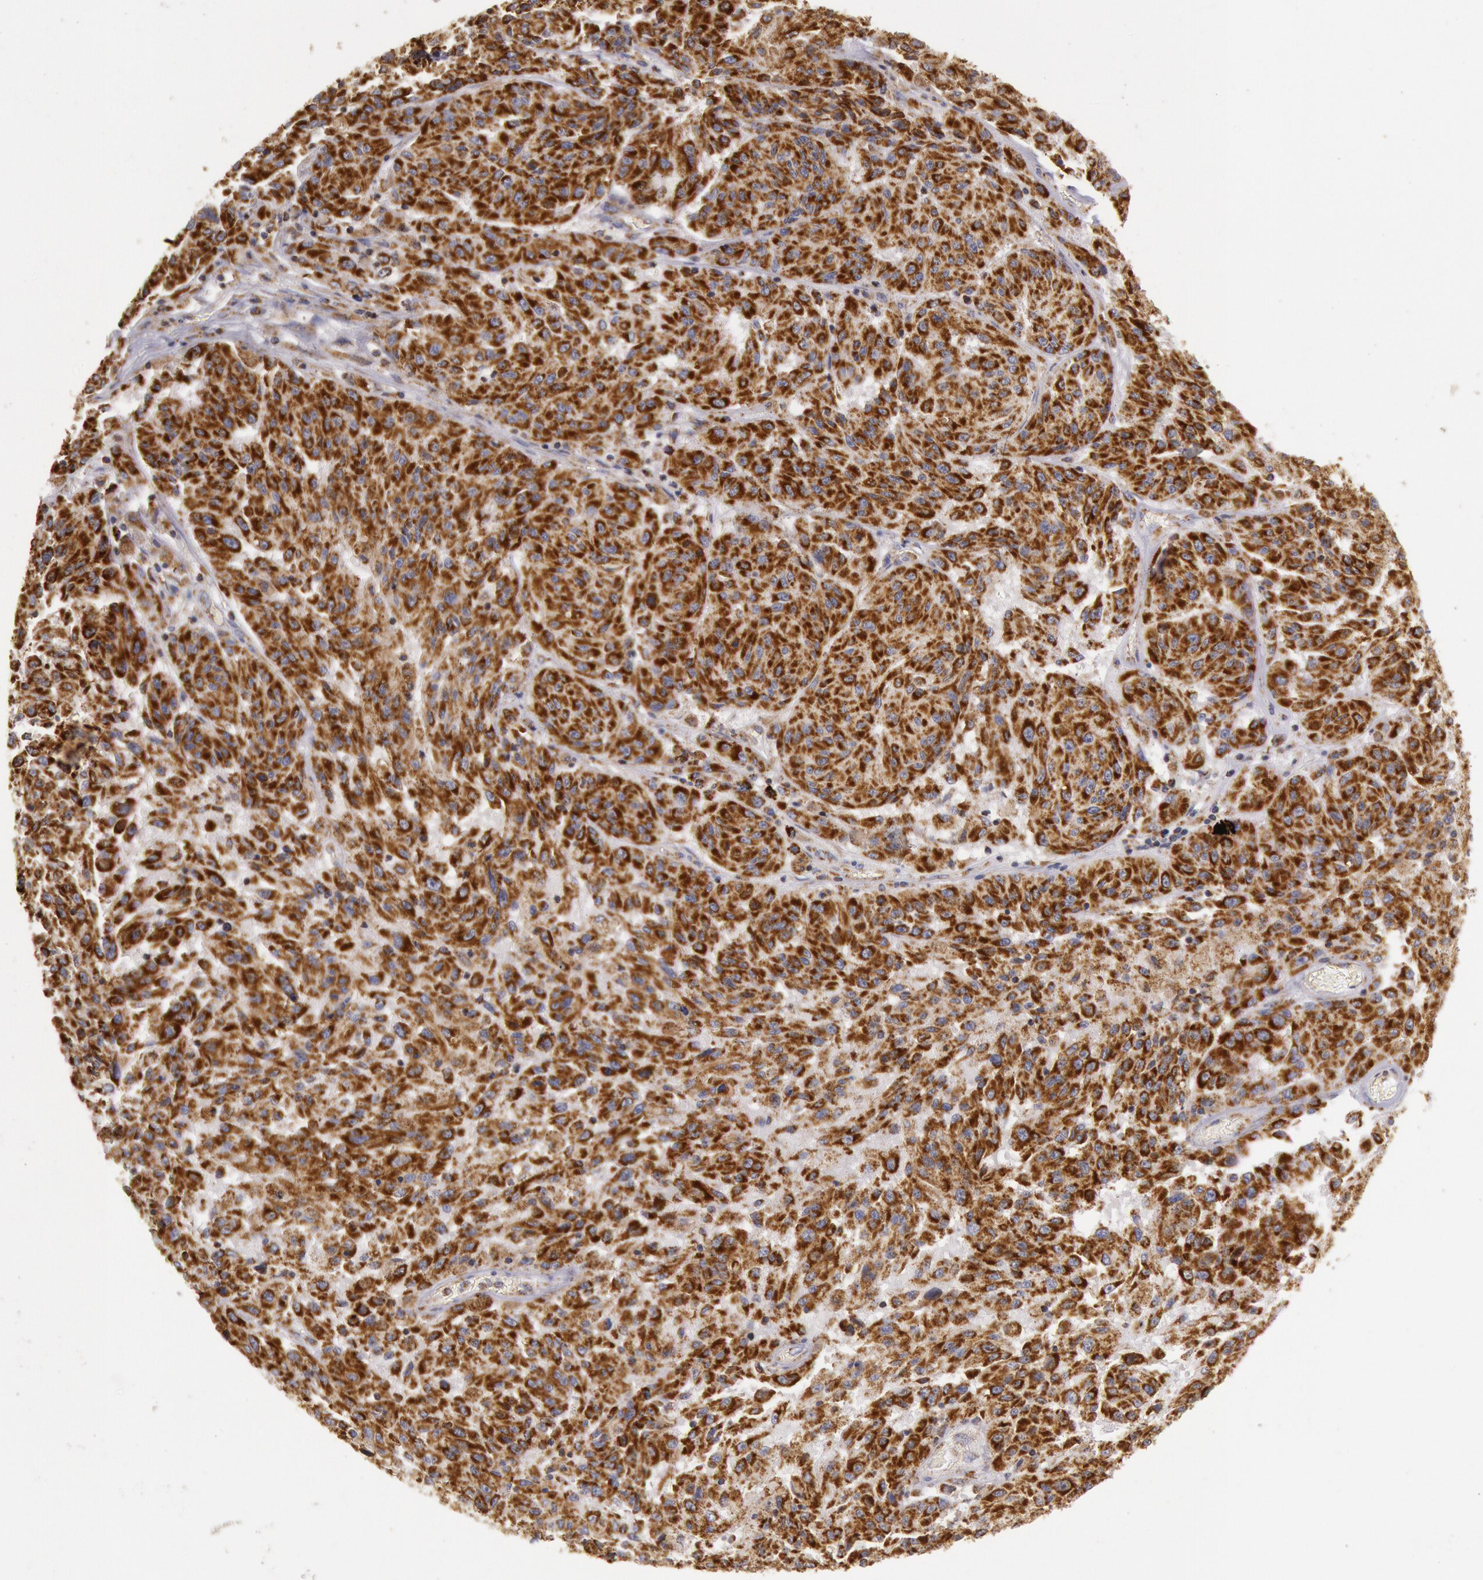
{"staining": {"intensity": "strong", "quantity": ">75%", "location": "cytoplasmic/membranous"}, "tissue": "melanoma", "cell_type": "Tumor cells", "image_type": "cancer", "snomed": [{"axis": "morphology", "description": "Malignant melanoma, NOS"}, {"axis": "topography", "description": "Skin"}], "caption": "A brown stain highlights strong cytoplasmic/membranous positivity of a protein in human melanoma tumor cells.", "gene": "CYC1", "patient": {"sex": "female", "age": 77}}